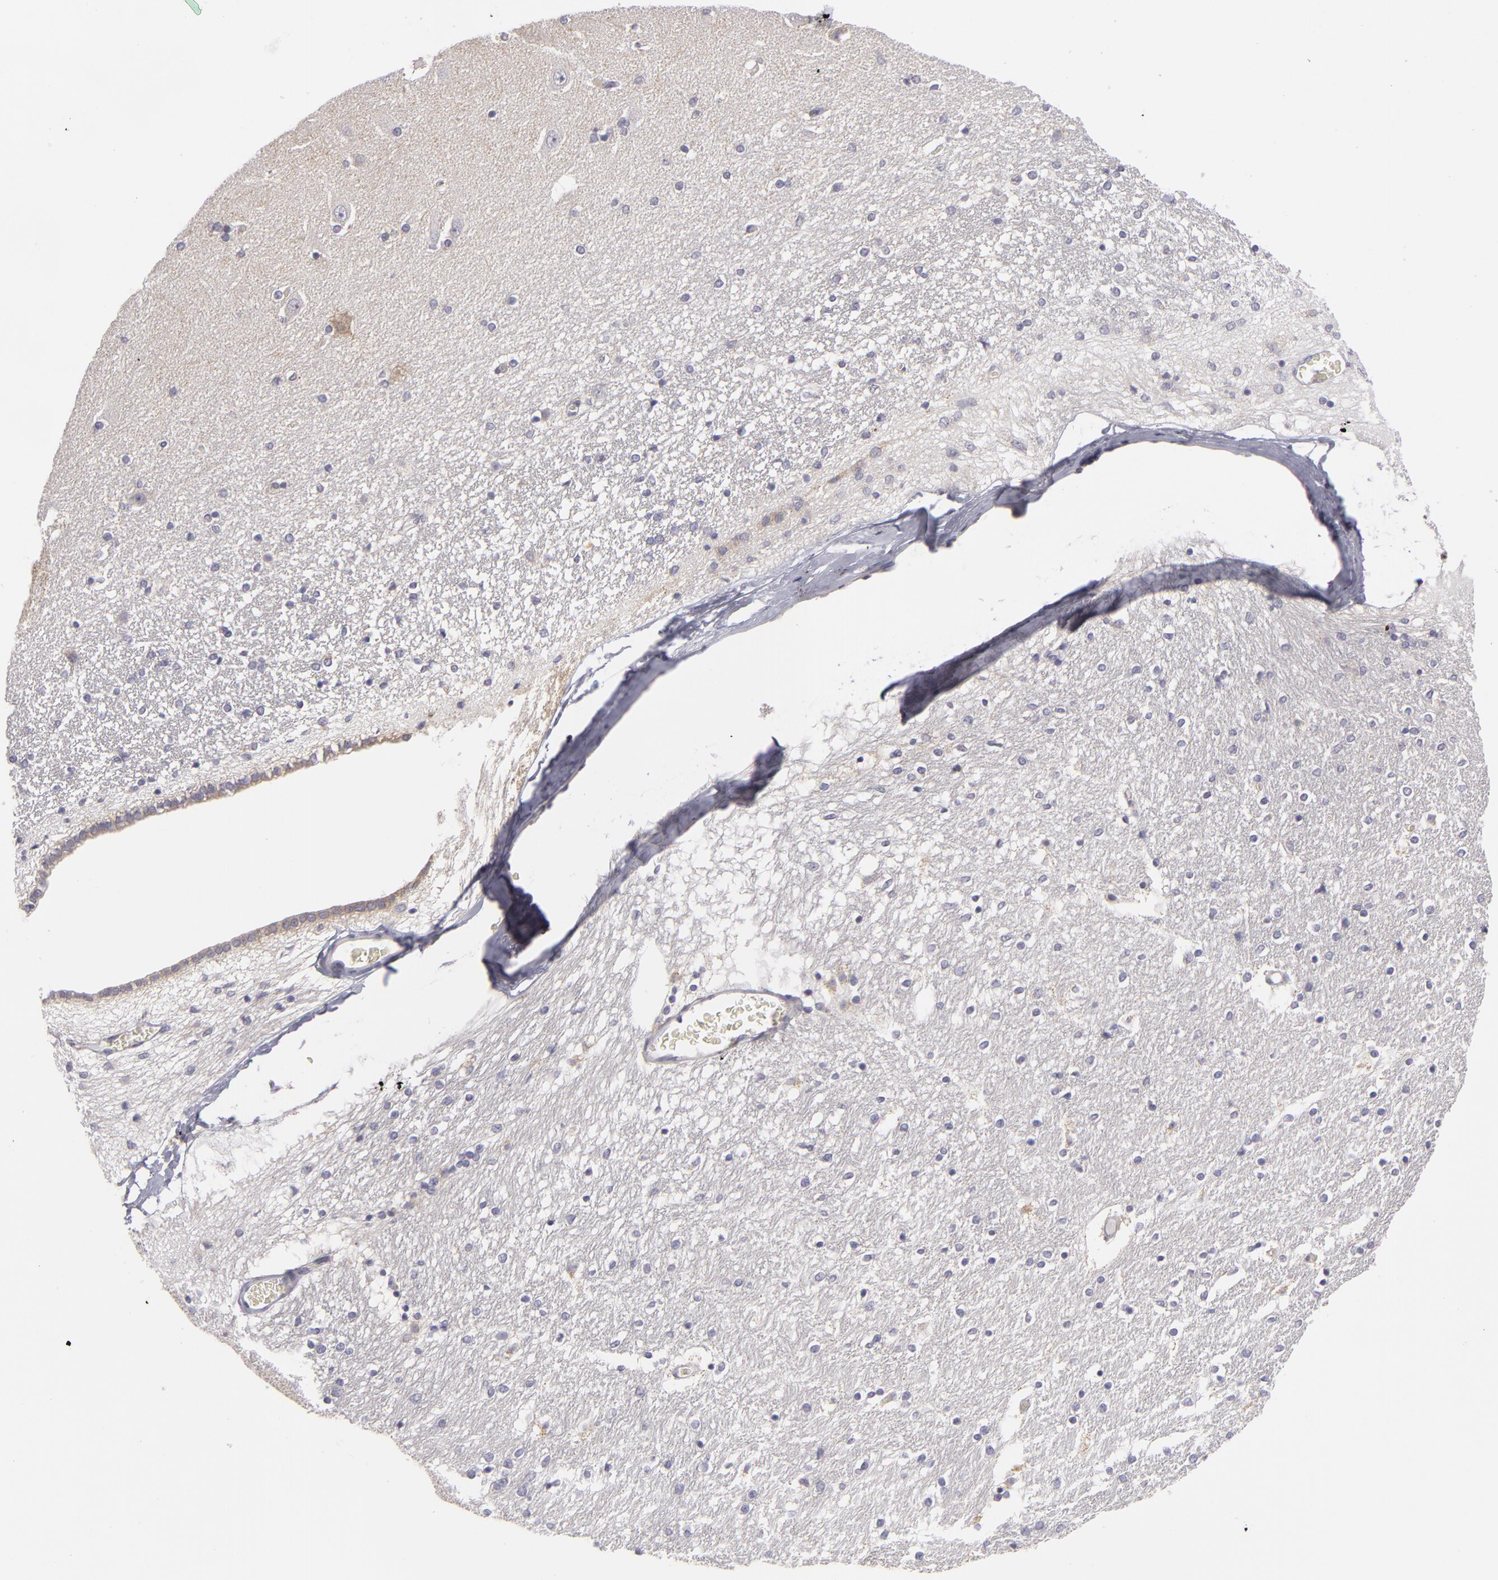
{"staining": {"intensity": "negative", "quantity": "none", "location": "none"}, "tissue": "hippocampus", "cell_type": "Glial cells", "image_type": "normal", "snomed": [{"axis": "morphology", "description": "Normal tissue, NOS"}, {"axis": "topography", "description": "Hippocampus"}], "caption": "Immunohistochemistry image of benign hippocampus: hippocampus stained with DAB shows no significant protein staining in glial cells.", "gene": "ATP2B3", "patient": {"sex": "female", "age": 54}}